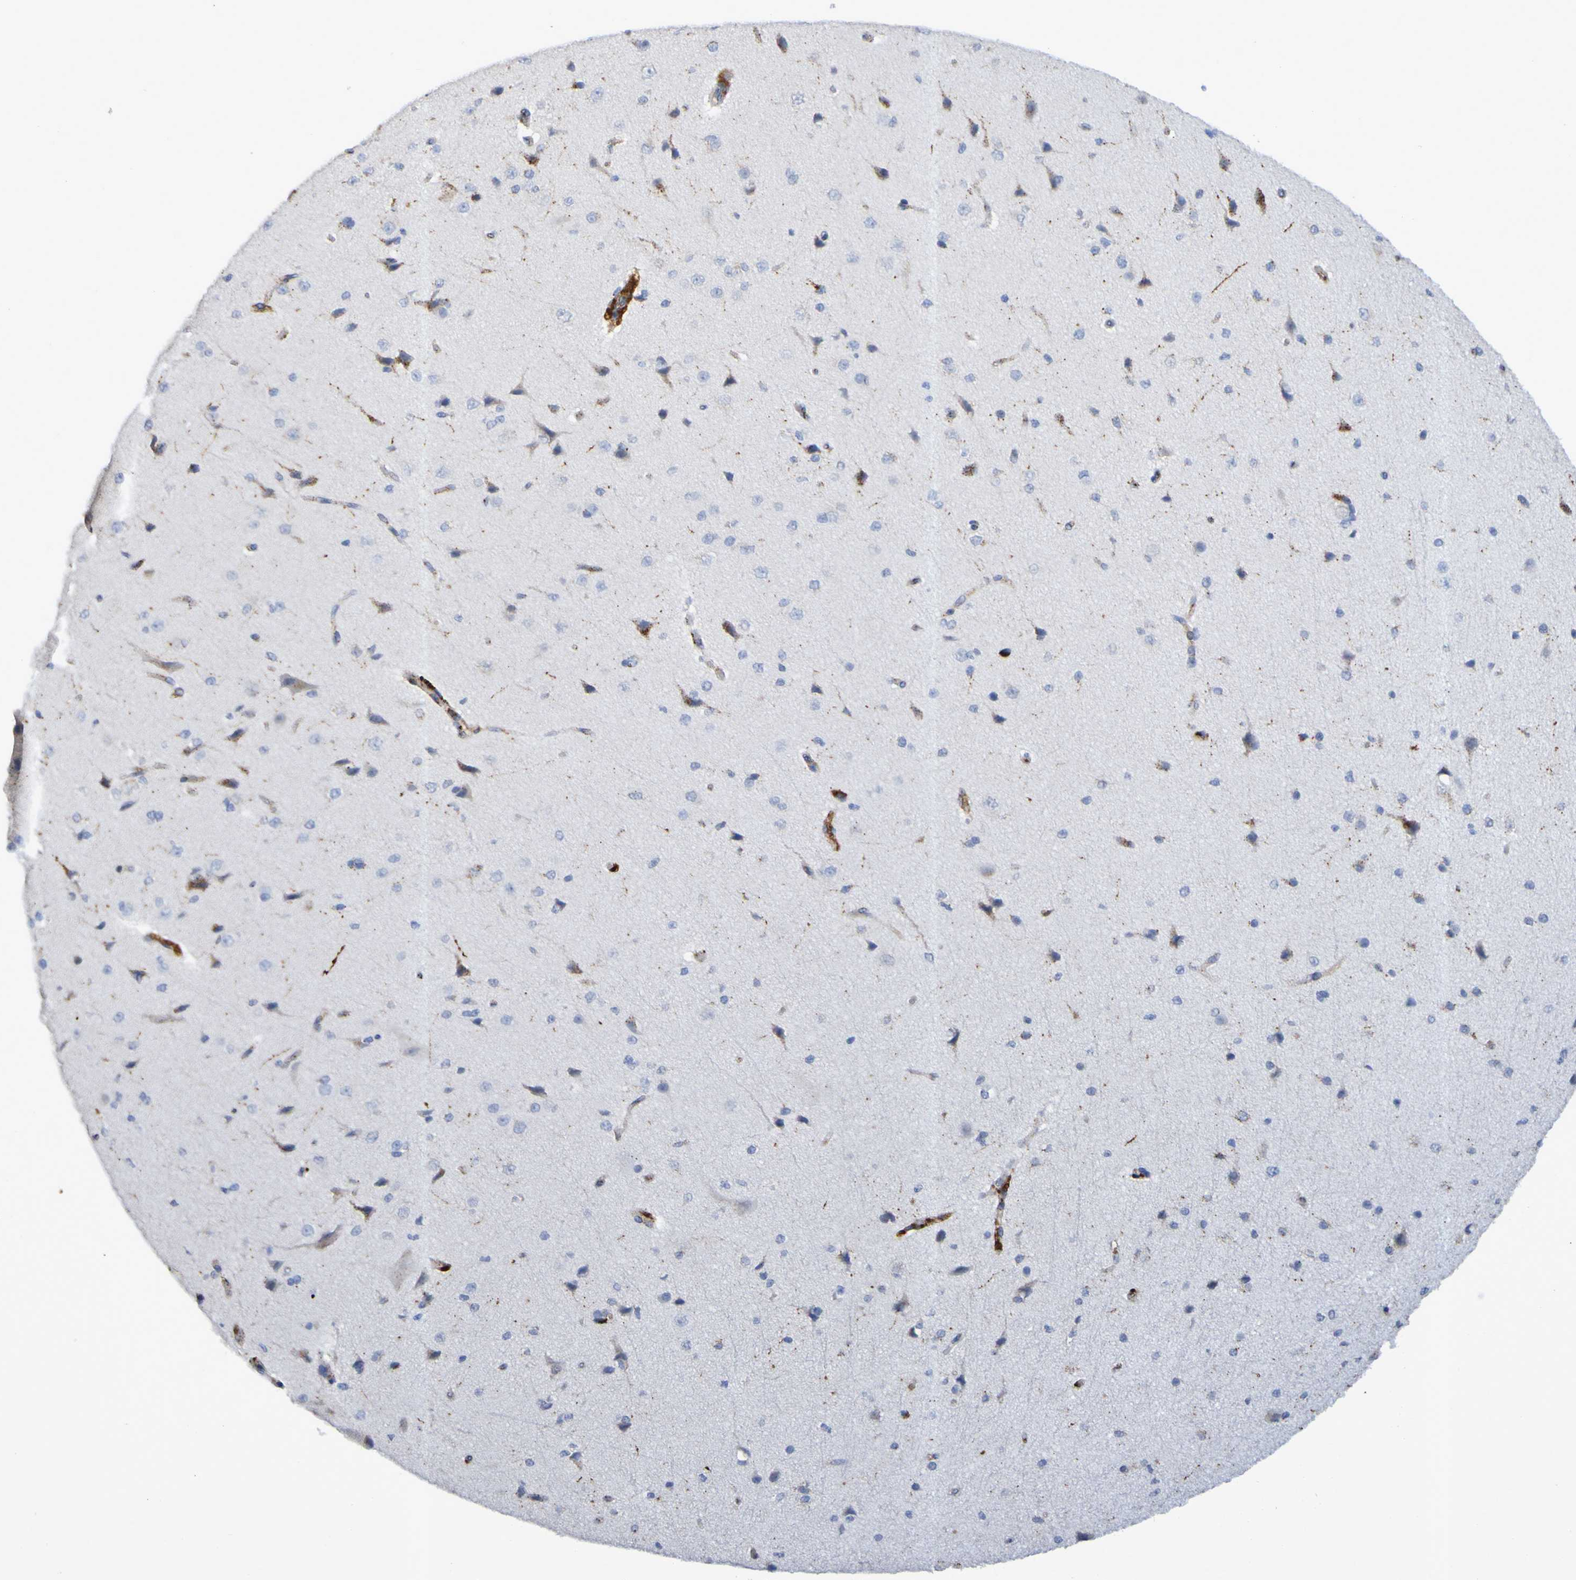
{"staining": {"intensity": "moderate", "quantity": "25%-75%", "location": "cytoplasmic/membranous"}, "tissue": "cerebral cortex", "cell_type": "Endothelial cells", "image_type": "normal", "snomed": [{"axis": "morphology", "description": "Normal tissue, NOS"}, {"axis": "morphology", "description": "Developmental malformation"}, {"axis": "topography", "description": "Cerebral cortex"}], "caption": "Immunohistochemical staining of normal human cerebral cortex demonstrates medium levels of moderate cytoplasmic/membranous expression in approximately 25%-75% of endothelial cells.", "gene": "TPH1", "patient": {"sex": "female", "age": 30}}